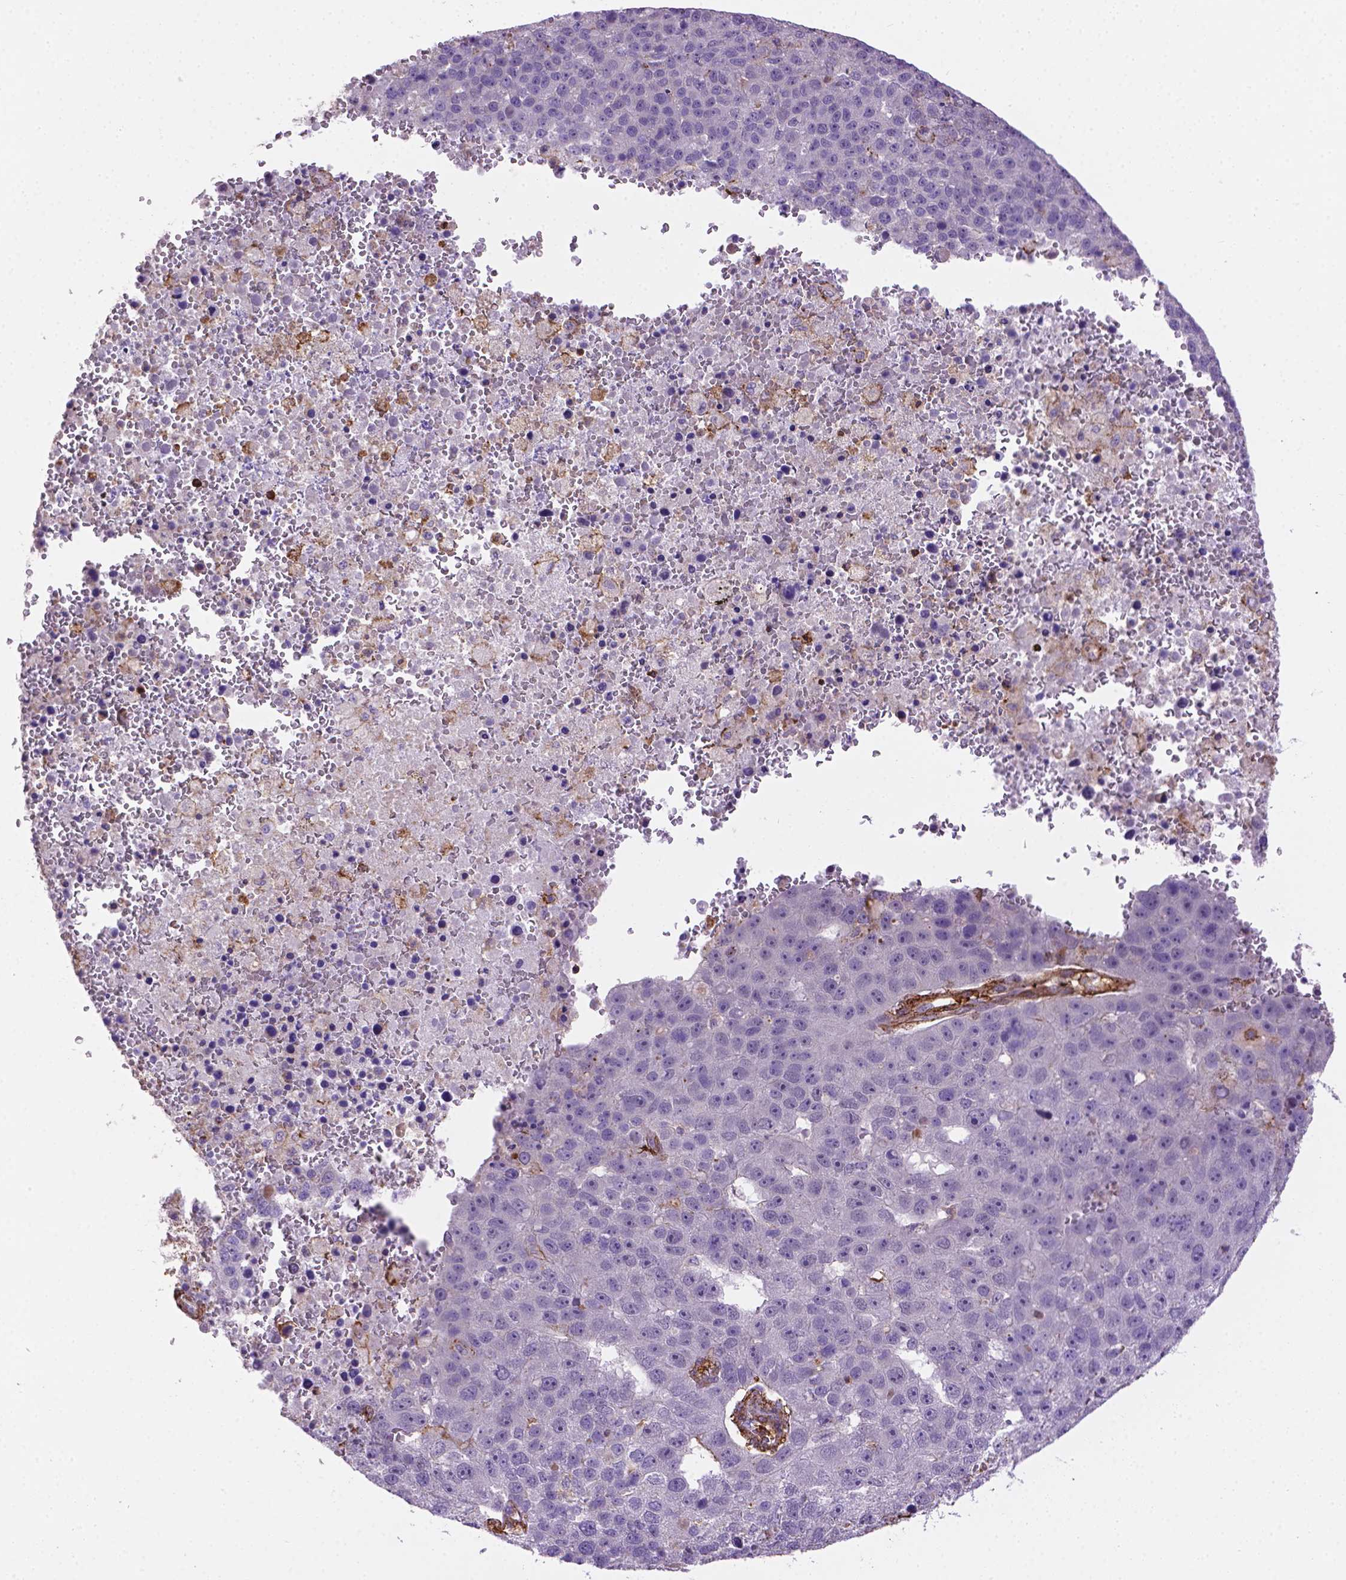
{"staining": {"intensity": "negative", "quantity": "none", "location": "none"}, "tissue": "pancreatic cancer", "cell_type": "Tumor cells", "image_type": "cancer", "snomed": [{"axis": "morphology", "description": "Adenocarcinoma, NOS"}, {"axis": "topography", "description": "Pancreas"}], "caption": "This is an immunohistochemistry histopathology image of pancreatic adenocarcinoma. There is no staining in tumor cells.", "gene": "ACAD10", "patient": {"sex": "female", "age": 61}}